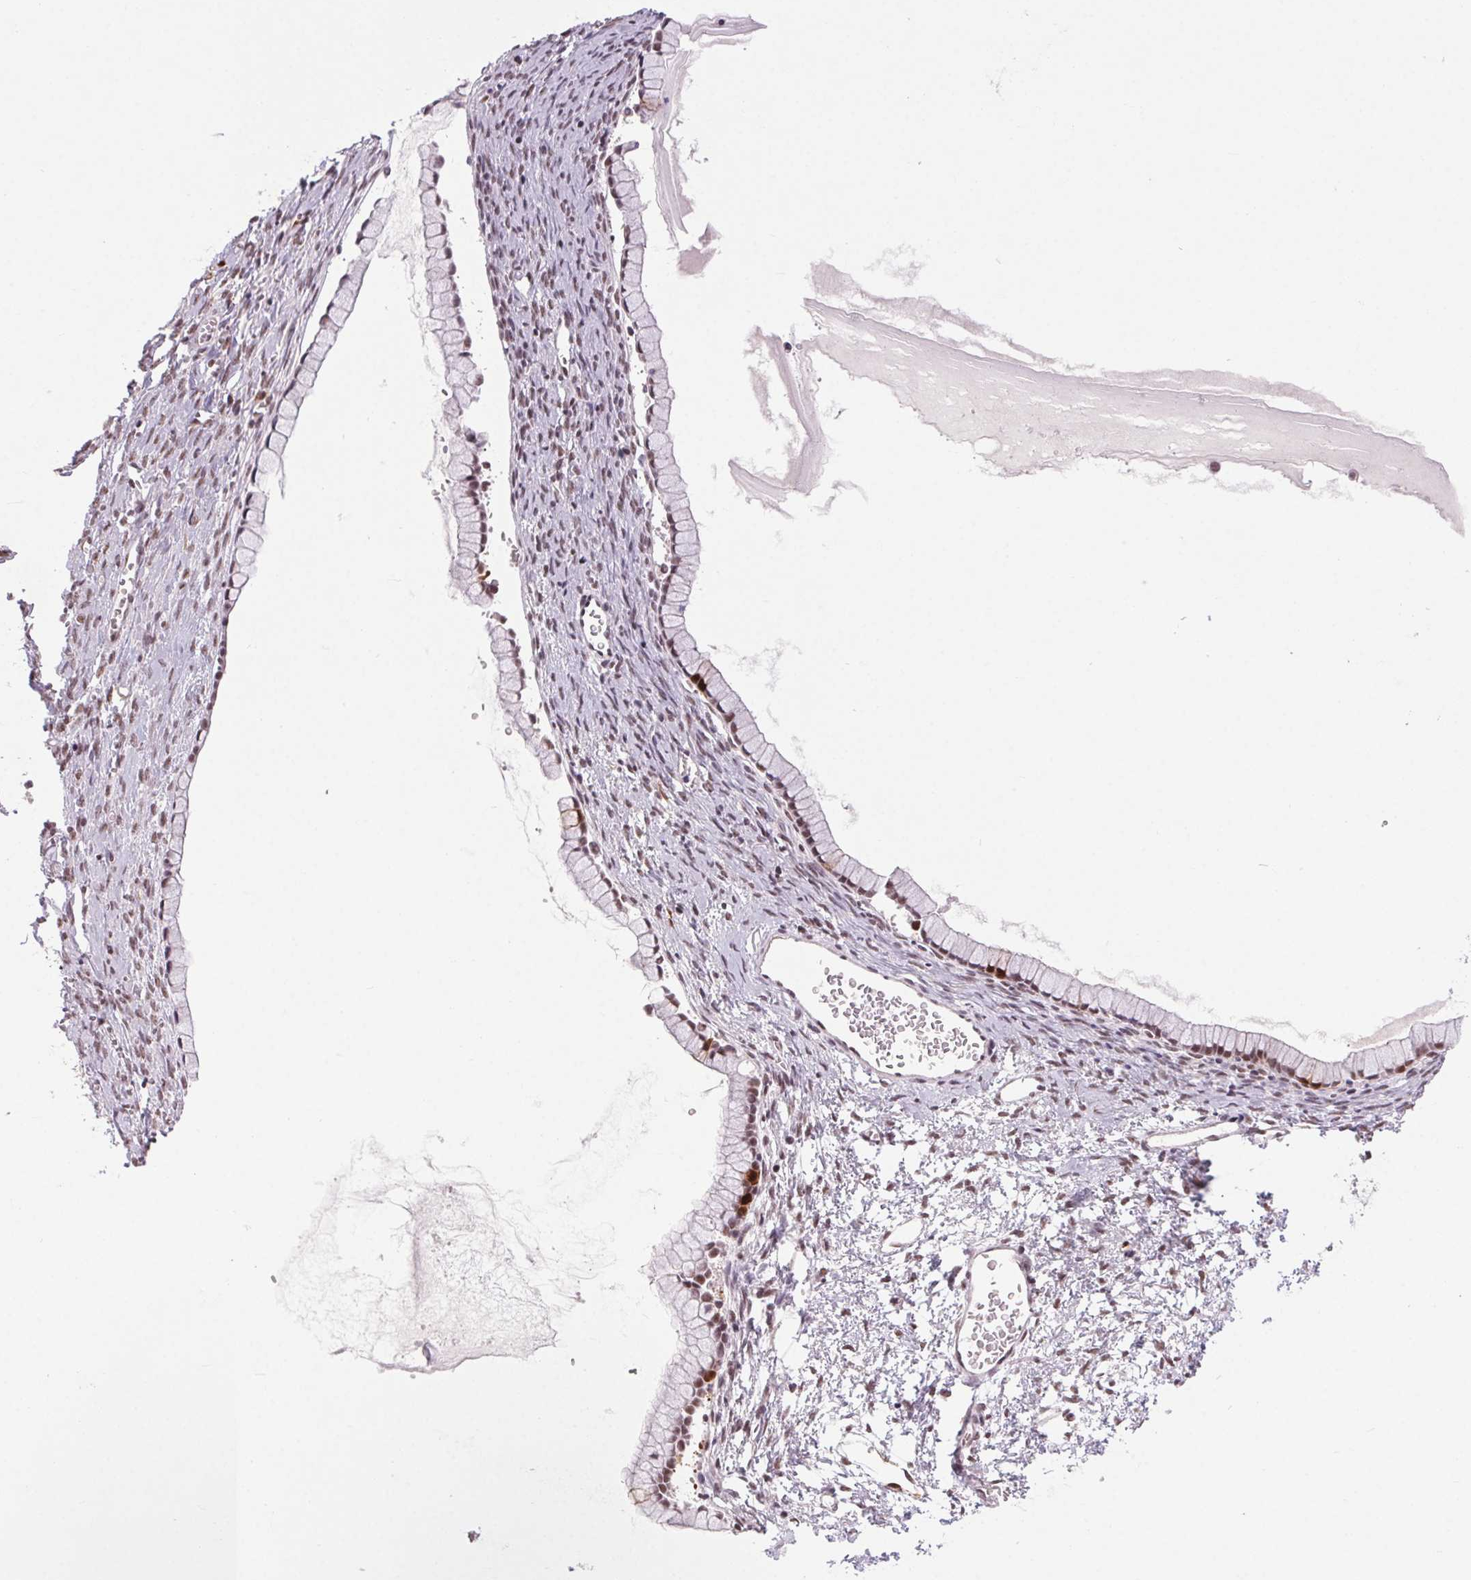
{"staining": {"intensity": "moderate", "quantity": ">75%", "location": "nuclear"}, "tissue": "ovarian cancer", "cell_type": "Tumor cells", "image_type": "cancer", "snomed": [{"axis": "morphology", "description": "Cystadenocarcinoma, mucinous, NOS"}, {"axis": "topography", "description": "Ovary"}], "caption": "Immunohistochemistry (IHC) staining of ovarian mucinous cystadenocarcinoma, which demonstrates medium levels of moderate nuclear positivity in approximately >75% of tumor cells indicating moderate nuclear protein expression. The staining was performed using DAB (brown) for protein detection and nuclei were counterstained in hematoxylin (blue).", "gene": "CD2BP2", "patient": {"sex": "female", "age": 41}}